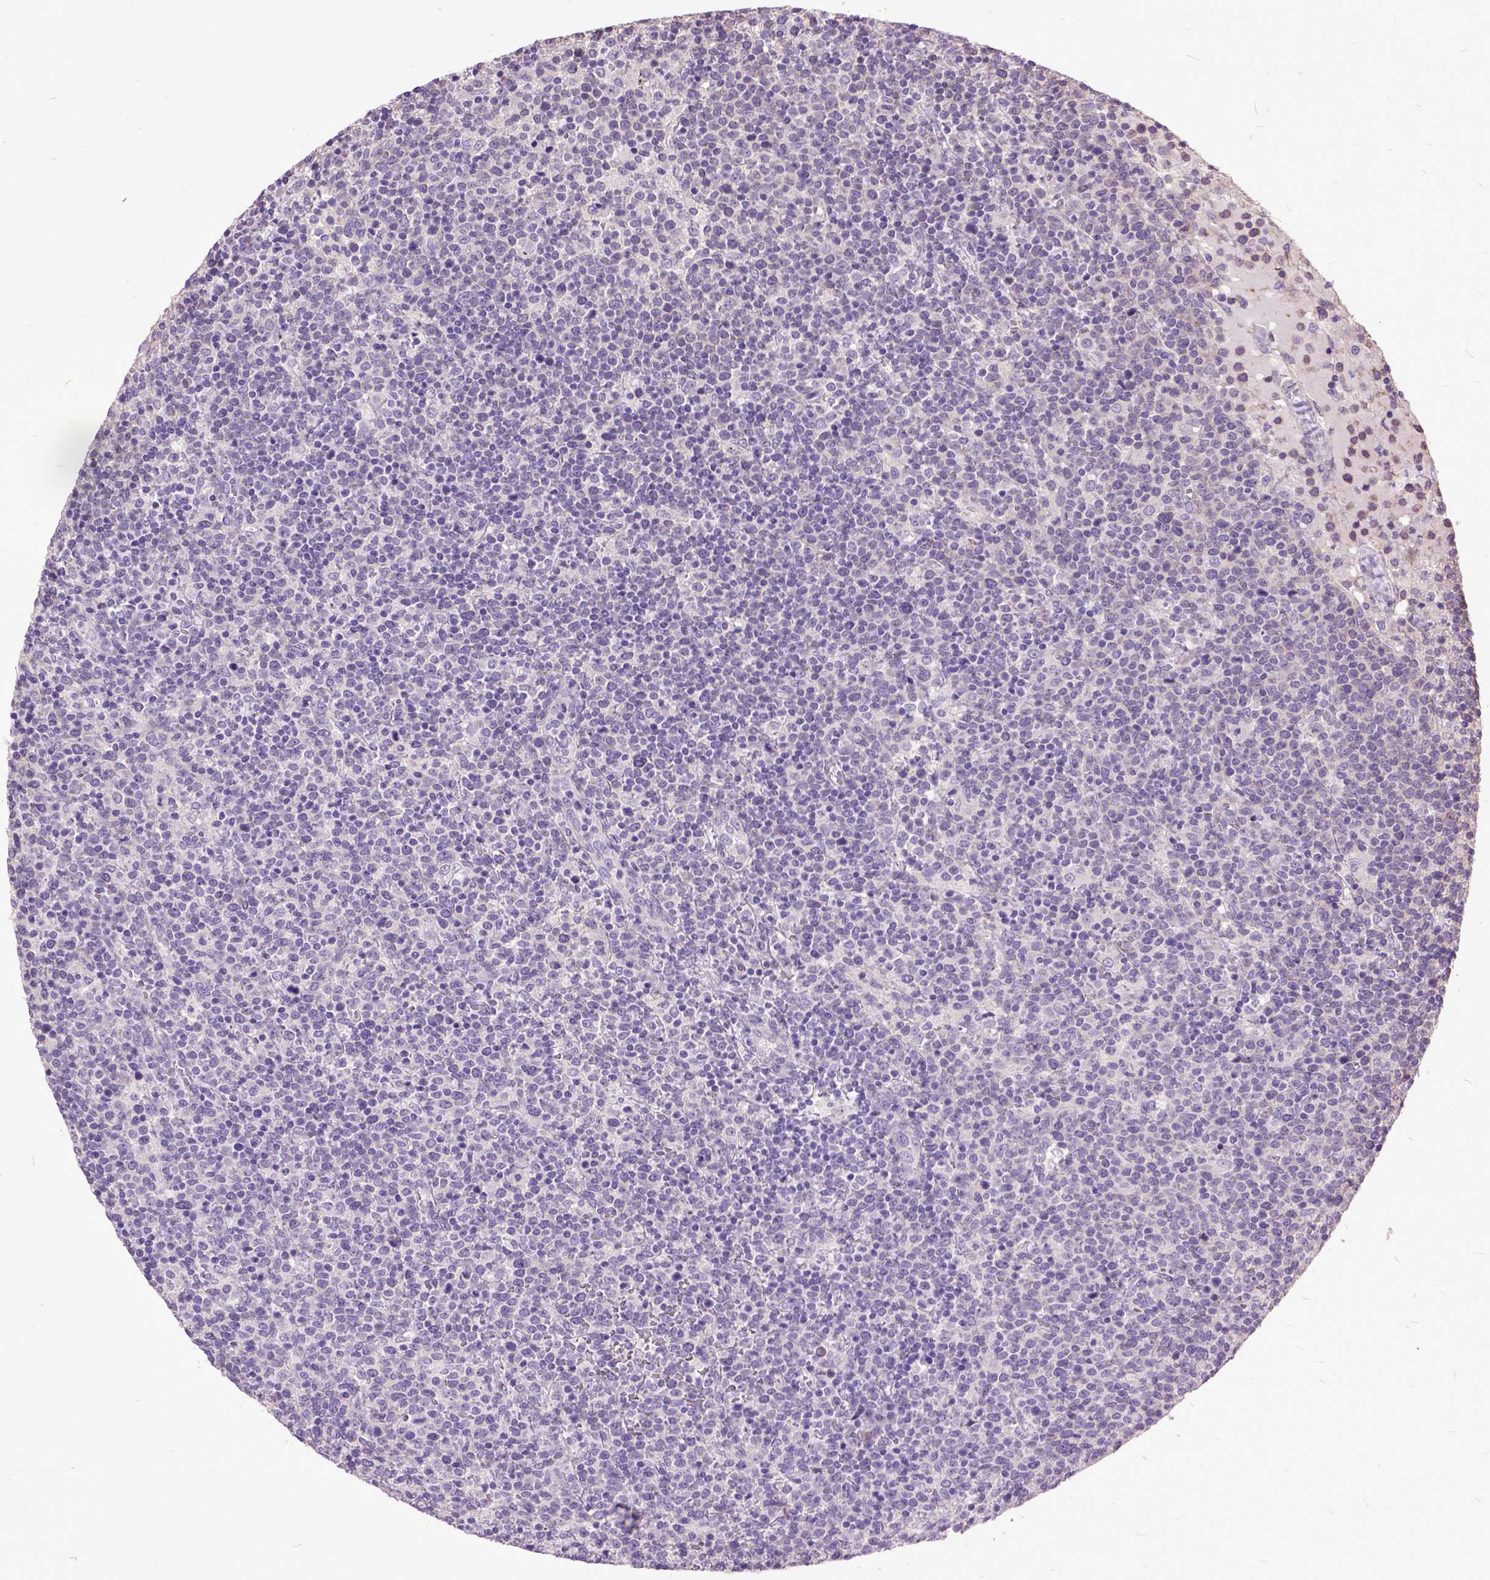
{"staining": {"intensity": "negative", "quantity": "none", "location": "none"}, "tissue": "lymphoma", "cell_type": "Tumor cells", "image_type": "cancer", "snomed": [{"axis": "morphology", "description": "Malignant lymphoma, non-Hodgkin's type, High grade"}, {"axis": "topography", "description": "Lymph node"}], "caption": "An IHC histopathology image of lymphoma is shown. There is no staining in tumor cells of lymphoma. Nuclei are stained in blue.", "gene": "AREG", "patient": {"sex": "male", "age": 61}}